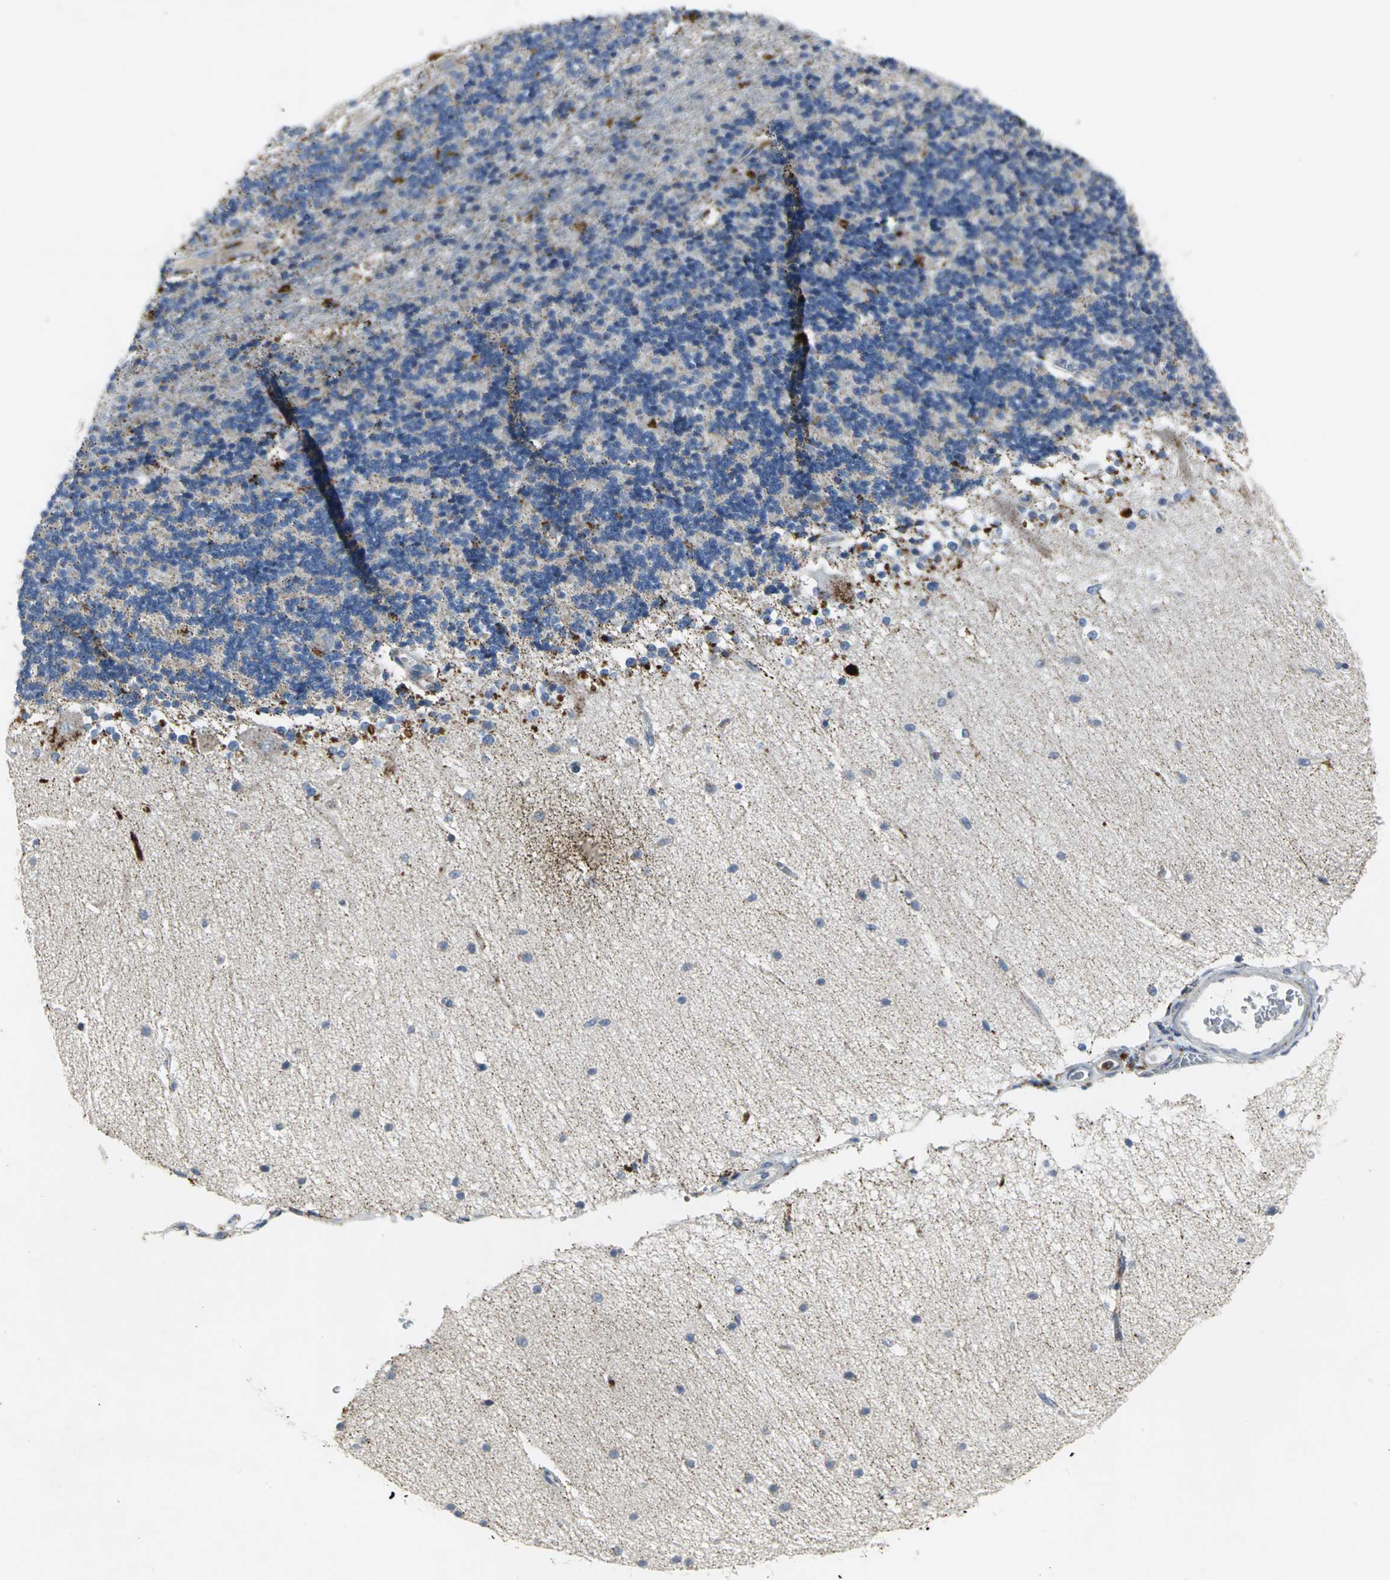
{"staining": {"intensity": "weak", "quantity": "25%-75%", "location": "cytoplasmic/membranous"}, "tissue": "cerebellum", "cell_type": "Cells in granular layer", "image_type": "normal", "snomed": [{"axis": "morphology", "description": "Normal tissue, NOS"}, {"axis": "topography", "description": "Cerebellum"}], "caption": "The photomicrograph displays immunohistochemical staining of unremarkable cerebellum. There is weak cytoplasmic/membranous positivity is present in about 25%-75% of cells in granular layer. Nuclei are stained in blue.", "gene": "SPPL2B", "patient": {"sex": "female", "age": 54}}